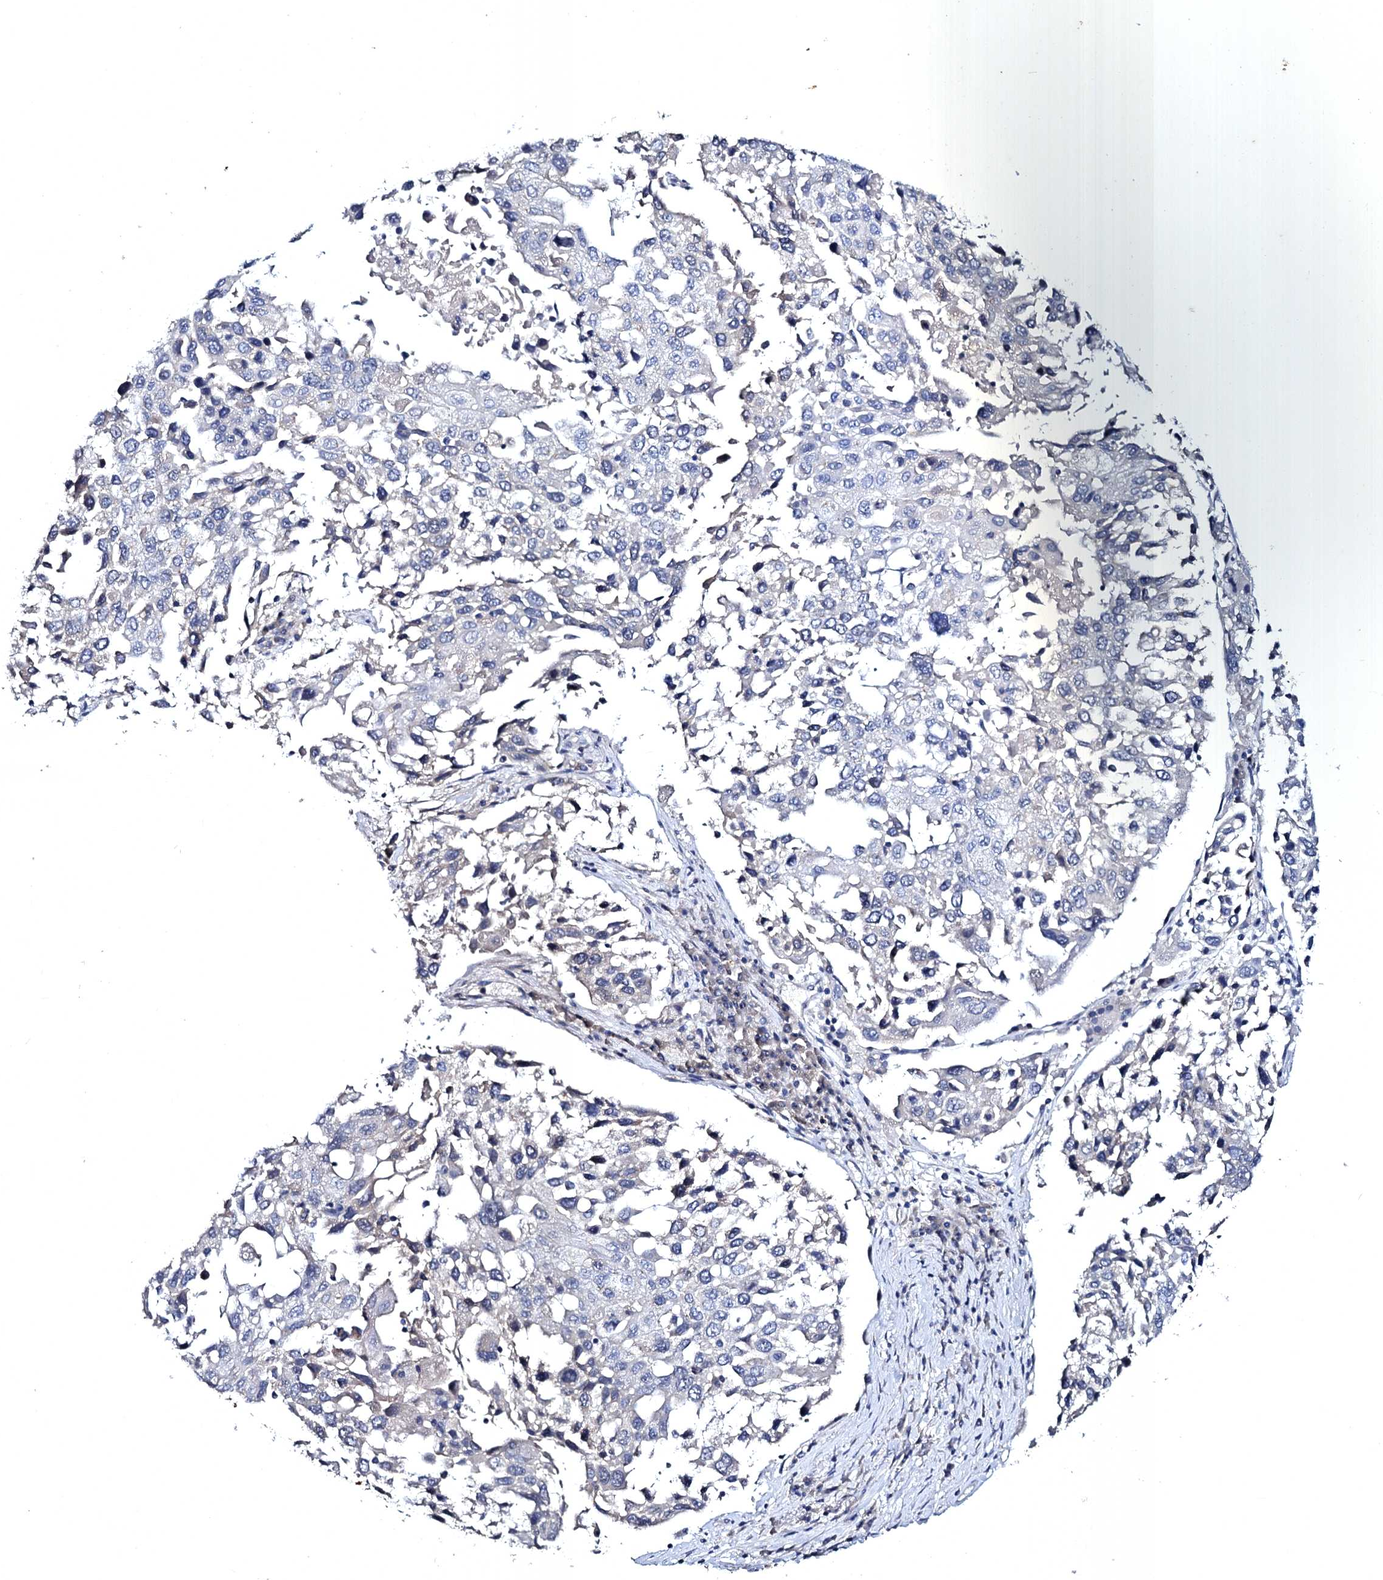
{"staining": {"intensity": "negative", "quantity": "none", "location": "none"}, "tissue": "lung cancer", "cell_type": "Tumor cells", "image_type": "cancer", "snomed": [{"axis": "morphology", "description": "Squamous cell carcinoma, NOS"}, {"axis": "topography", "description": "Lung"}], "caption": "Immunohistochemistry of lung cancer (squamous cell carcinoma) displays no expression in tumor cells.", "gene": "ATP9A", "patient": {"sex": "male", "age": 65}}